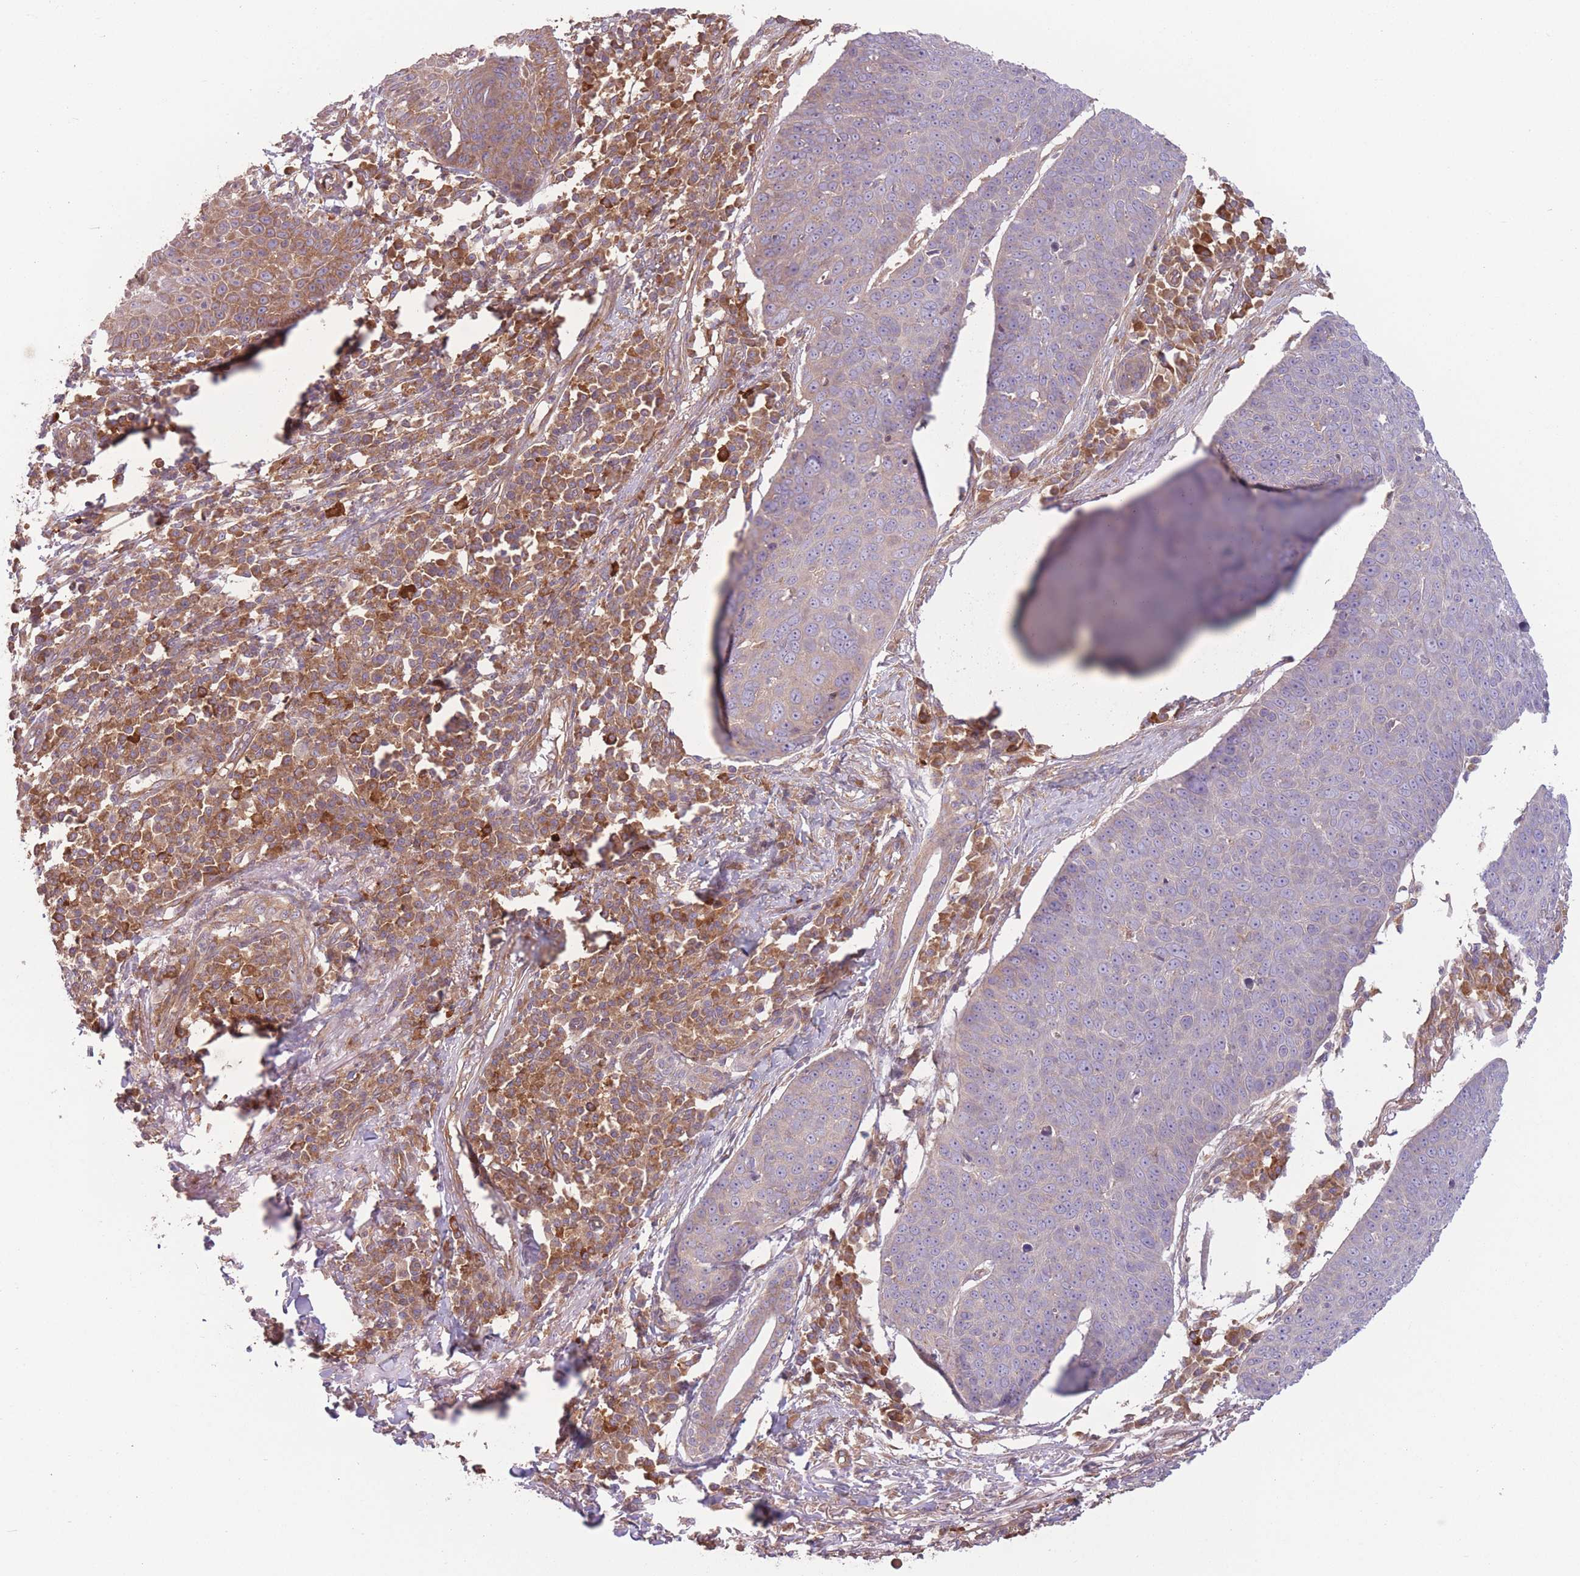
{"staining": {"intensity": "moderate", "quantity": "<25%", "location": "cytoplasmic/membranous"}, "tissue": "skin cancer", "cell_type": "Tumor cells", "image_type": "cancer", "snomed": [{"axis": "morphology", "description": "Squamous cell carcinoma, NOS"}, {"axis": "topography", "description": "Skin"}], "caption": "Human skin cancer (squamous cell carcinoma) stained with a protein marker exhibits moderate staining in tumor cells.", "gene": "WASHC2A", "patient": {"sex": "male", "age": 71}}